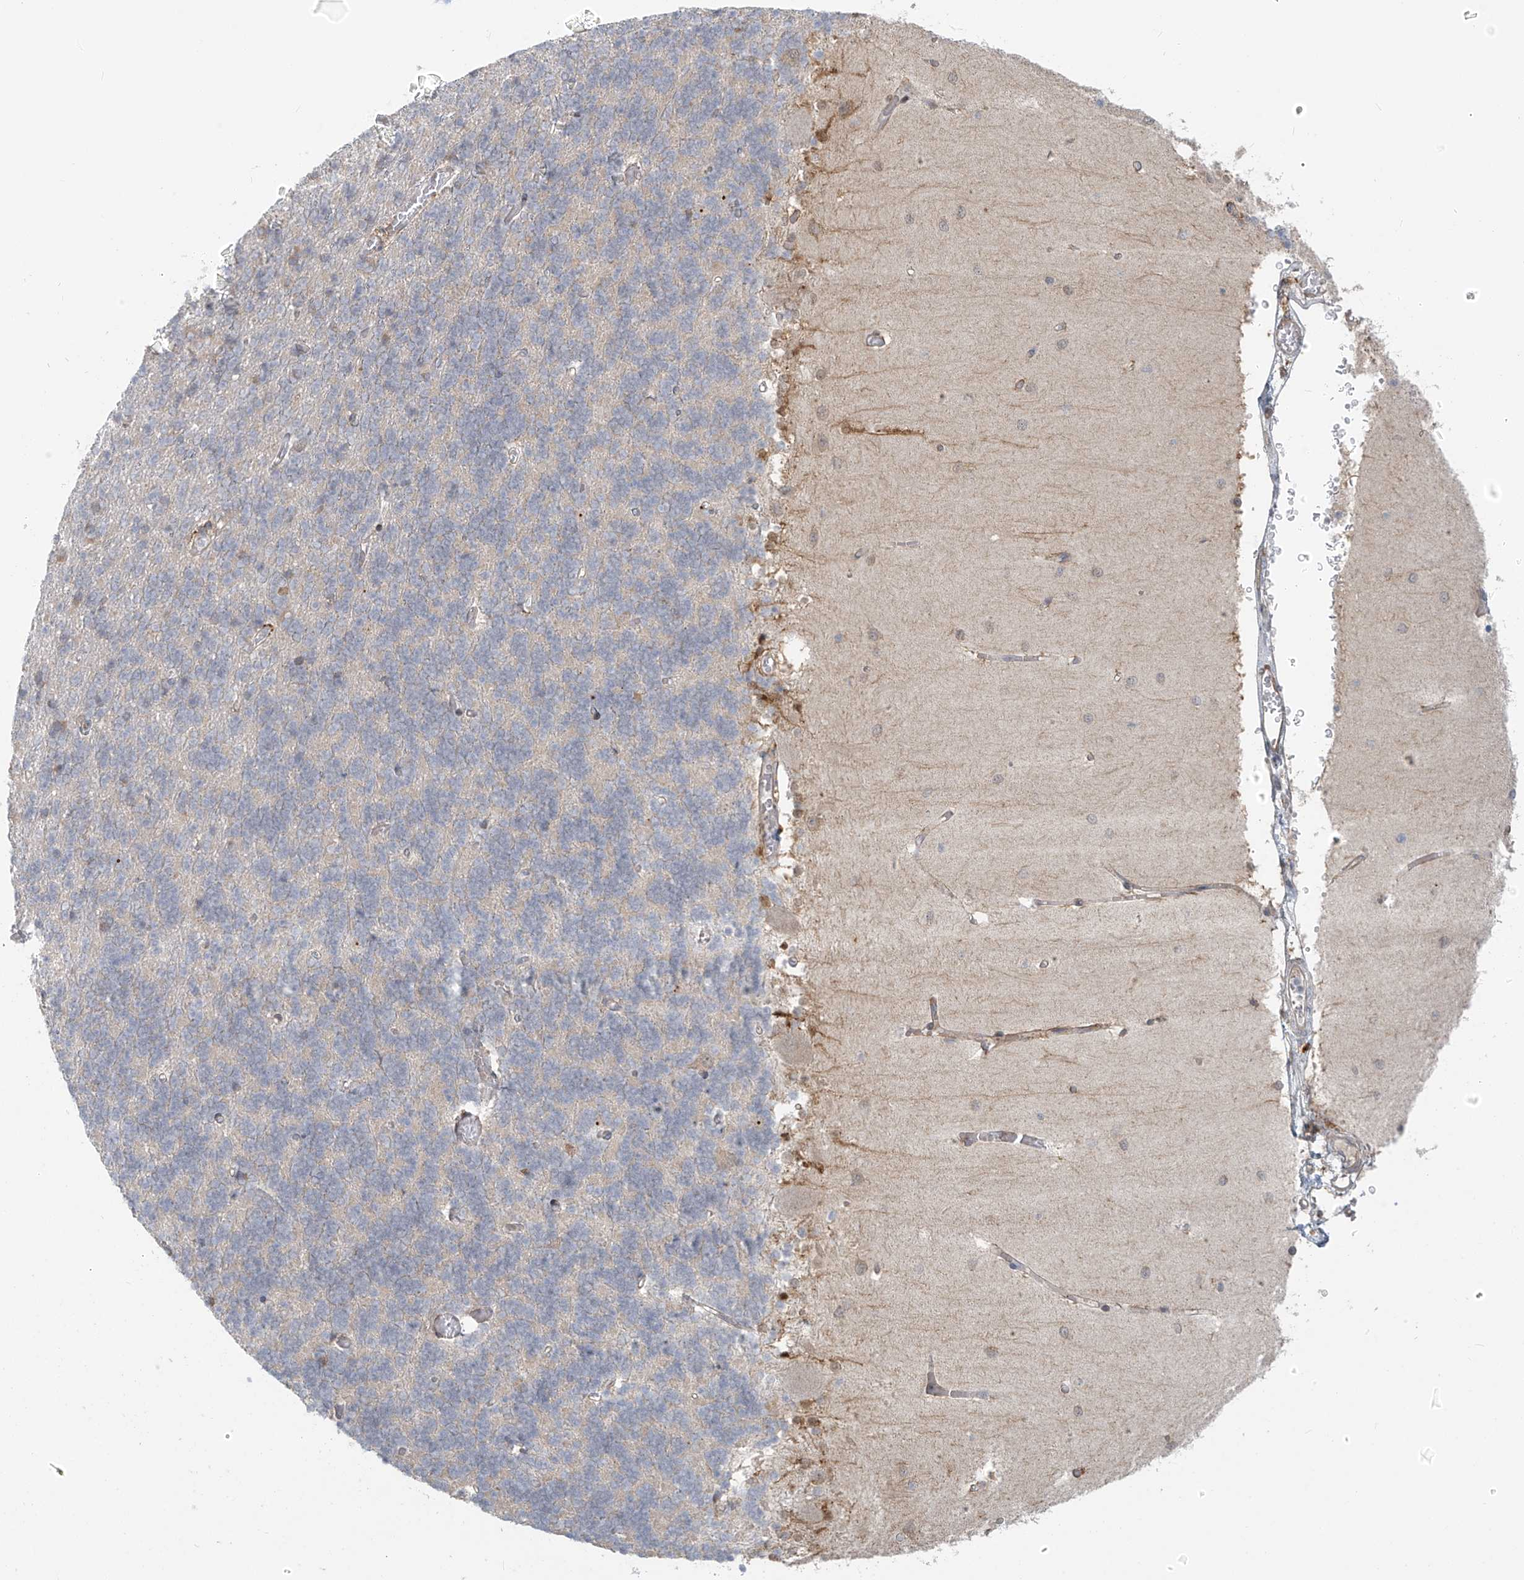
{"staining": {"intensity": "weak", "quantity": "<25%", "location": "cytoplasmic/membranous"}, "tissue": "cerebellum", "cell_type": "Cells in granular layer", "image_type": "normal", "snomed": [{"axis": "morphology", "description": "Normal tissue, NOS"}, {"axis": "topography", "description": "Cerebellum"}], "caption": "Cells in granular layer are negative for brown protein staining in normal cerebellum. The staining was performed using DAB to visualize the protein expression in brown, while the nuclei were stained in blue with hematoxylin (Magnification: 20x).", "gene": "KATNIP", "patient": {"sex": "male", "age": 37}}